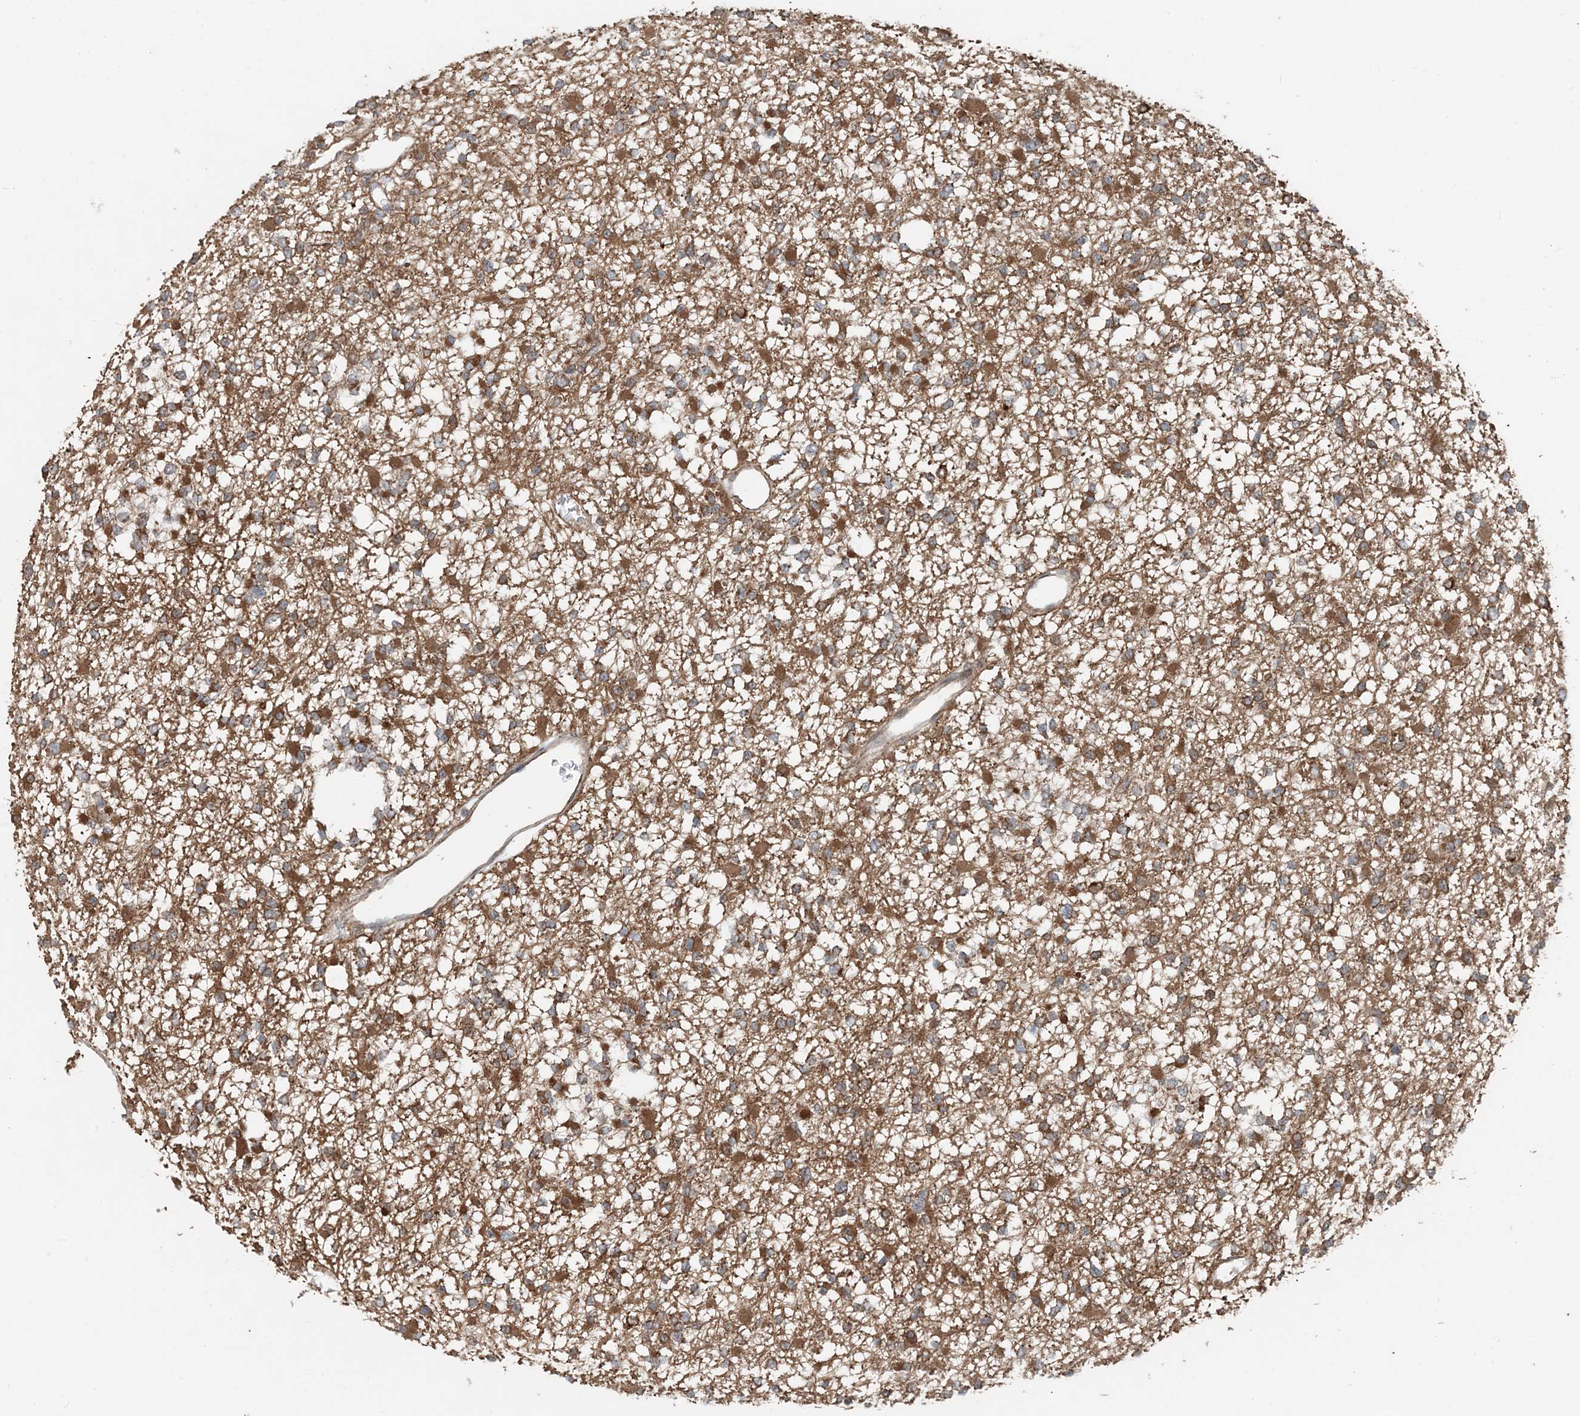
{"staining": {"intensity": "moderate", "quantity": ">75%", "location": "cytoplasmic/membranous"}, "tissue": "glioma", "cell_type": "Tumor cells", "image_type": "cancer", "snomed": [{"axis": "morphology", "description": "Glioma, malignant, Low grade"}, {"axis": "topography", "description": "Brain"}], "caption": "Human glioma stained with a brown dye shows moderate cytoplasmic/membranous positive expression in approximately >75% of tumor cells.", "gene": "EDEM2", "patient": {"sex": "female", "age": 22}}